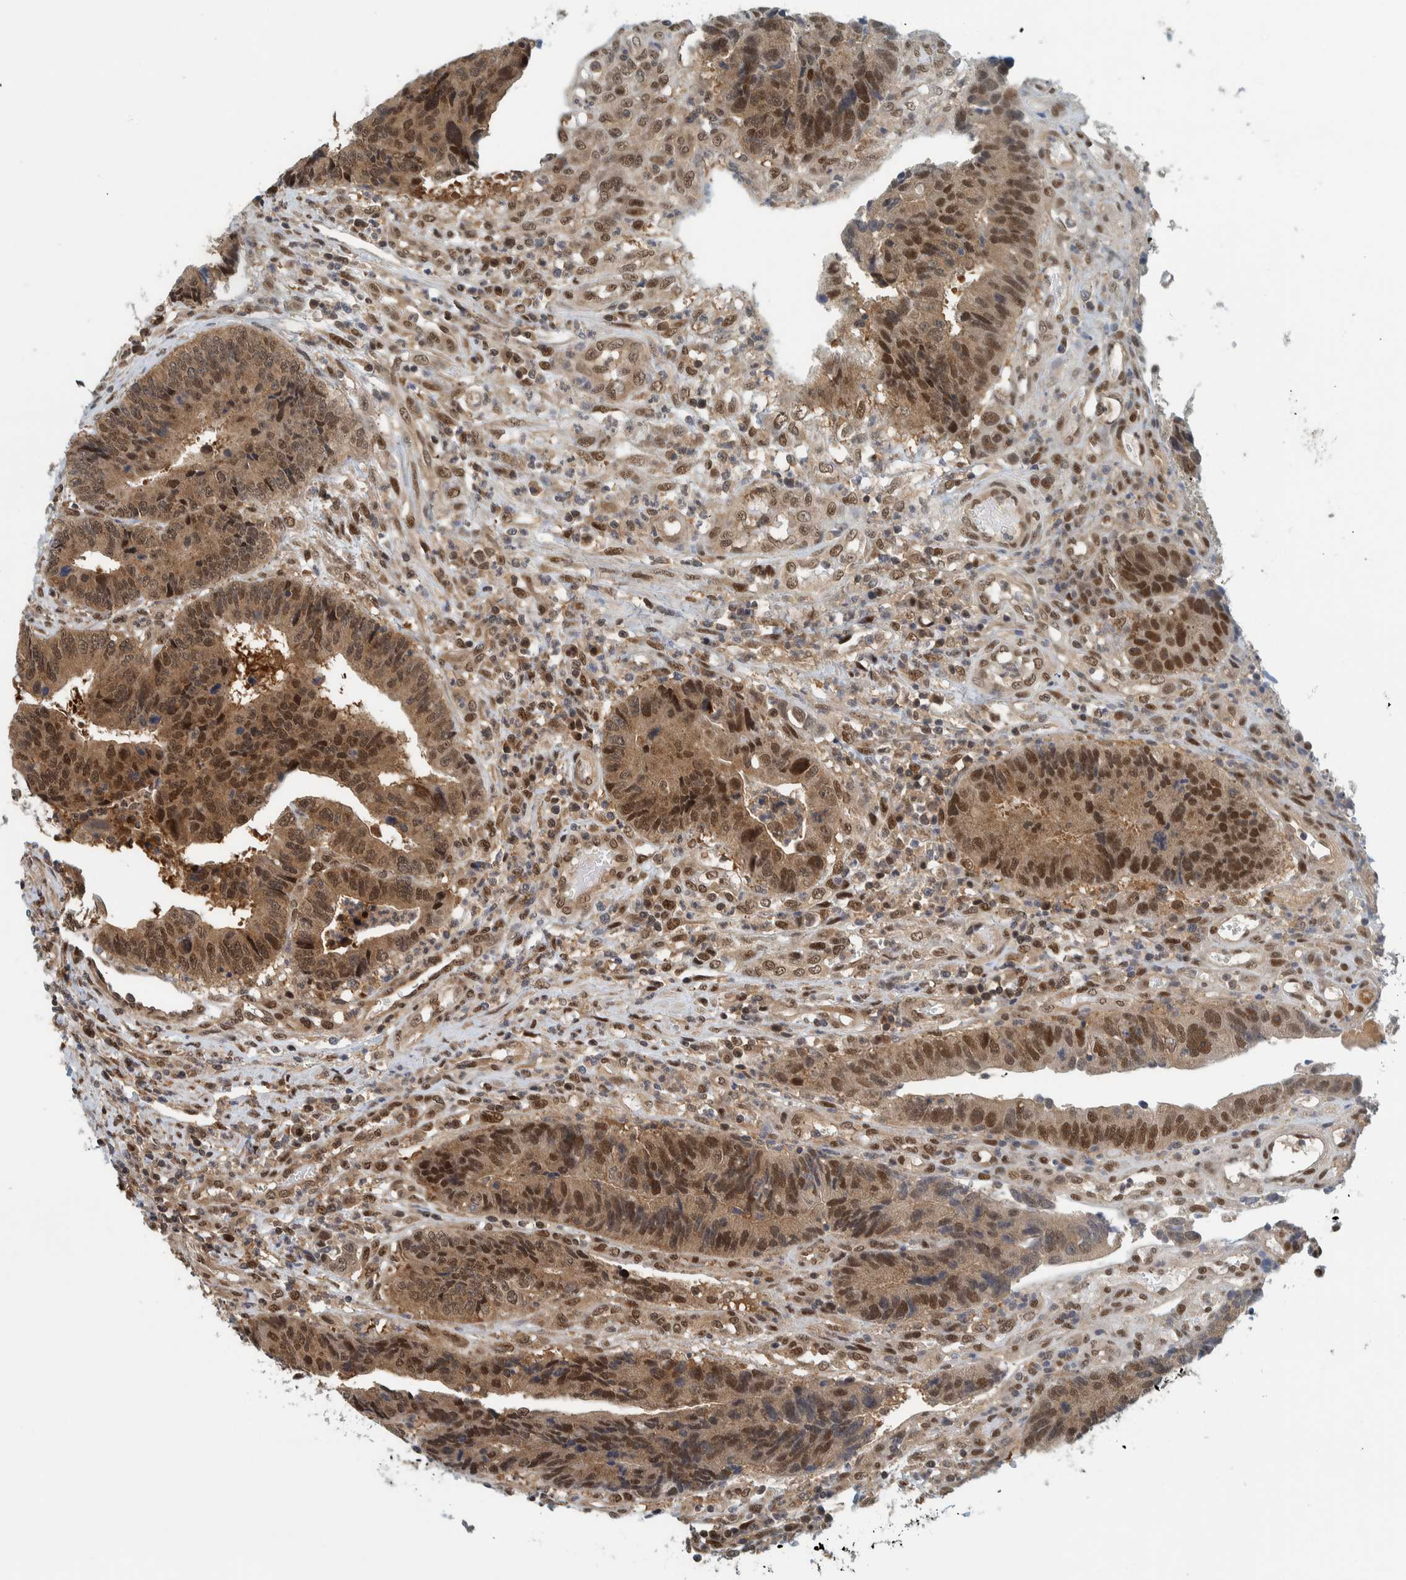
{"staining": {"intensity": "moderate", "quantity": ">75%", "location": "cytoplasmic/membranous,nuclear"}, "tissue": "colorectal cancer", "cell_type": "Tumor cells", "image_type": "cancer", "snomed": [{"axis": "morphology", "description": "Adenocarcinoma, NOS"}, {"axis": "topography", "description": "Rectum"}], "caption": "Immunohistochemistry (IHC) (DAB) staining of colorectal adenocarcinoma shows moderate cytoplasmic/membranous and nuclear protein positivity in approximately >75% of tumor cells.", "gene": "COPS3", "patient": {"sex": "male", "age": 84}}